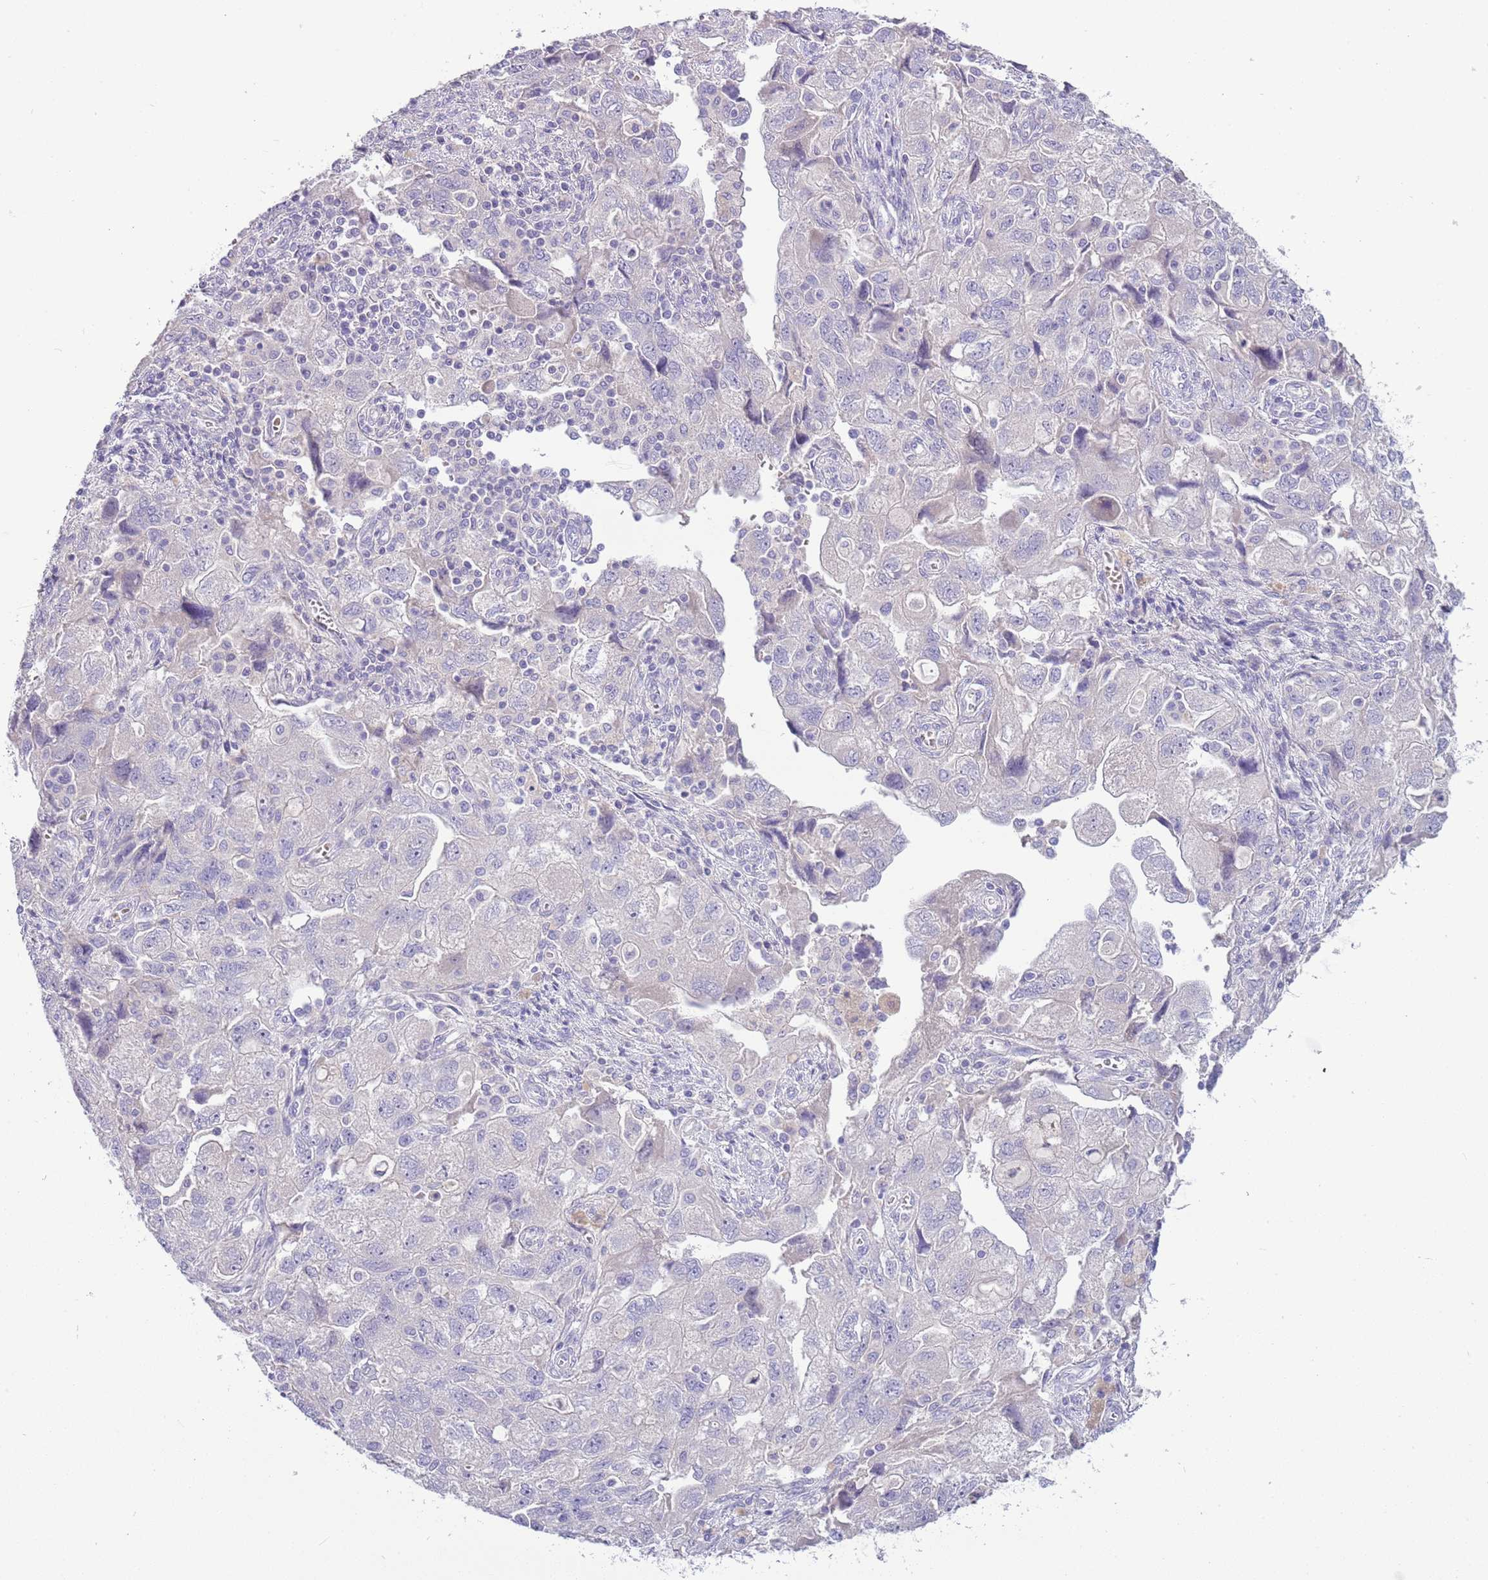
{"staining": {"intensity": "negative", "quantity": "none", "location": "none"}, "tissue": "ovarian cancer", "cell_type": "Tumor cells", "image_type": "cancer", "snomed": [{"axis": "morphology", "description": "Carcinoma, NOS"}, {"axis": "morphology", "description": "Cystadenocarcinoma, serous, NOS"}, {"axis": "topography", "description": "Ovary"}], "caption": "Ovarian cancer (carcinoma) was stained to show a protein in brown. There is no significant expression in tumor cells.", "gene": "CFAP73", "patient": {"sex": "female", "age": 69}}